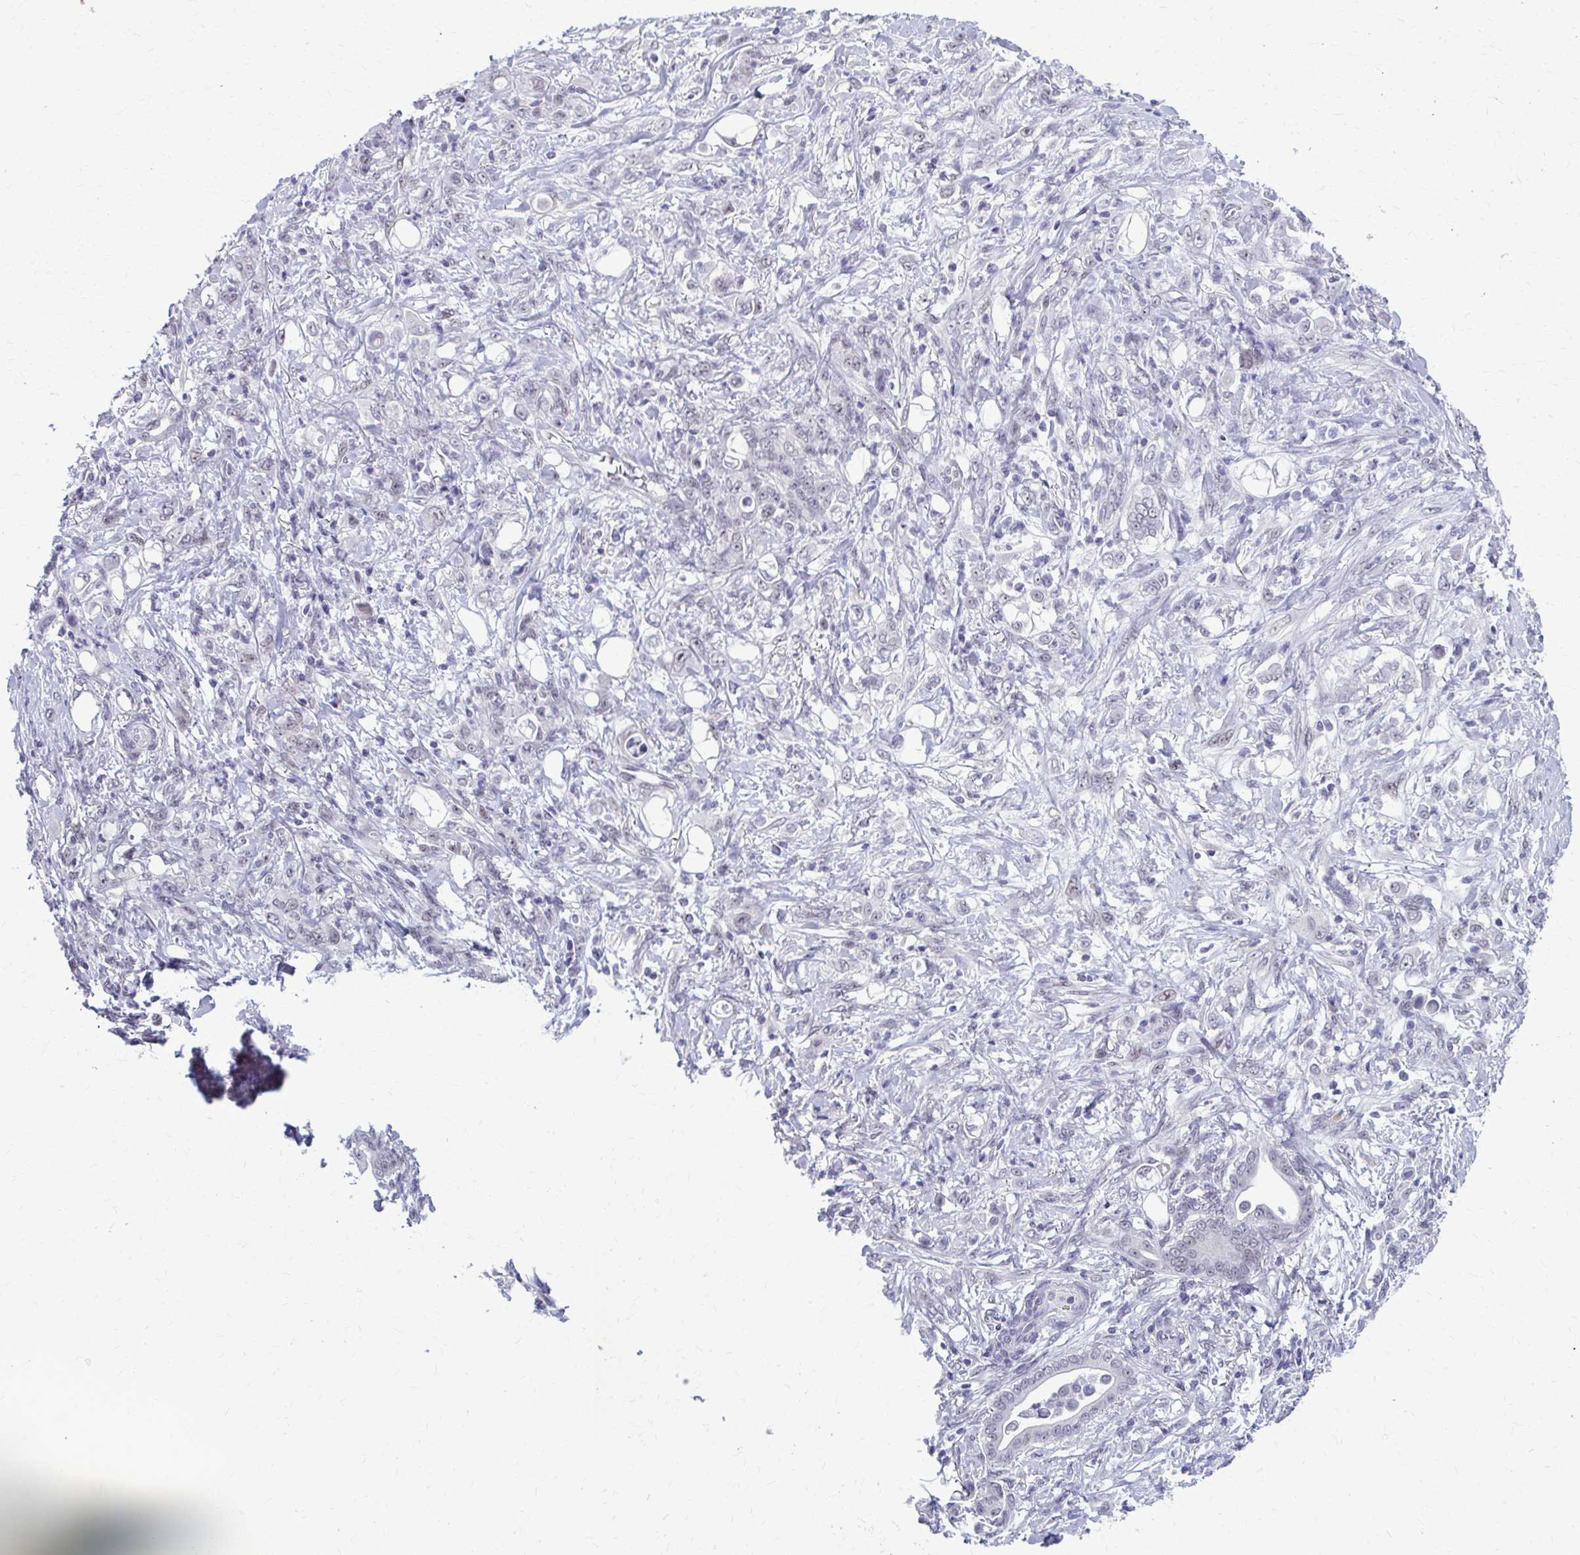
{"staining": {"intensity": "negative", "quantity": "none", "location": "none"}, "tissue": "stomach cancer", "cell_type": "Tumor cells", "image_type": "cancer", "snomed": [{"axis": "morphology", "description": "Adenocarcinoma, NOS"}, {"axis": "topography", "description": "Stomach"}], "caption": "IHC of human stomach adenocarcinoma demonstrates no expression in tumor cells.", "gene": "MAF1", "patient": {"sex": "female", "age": 79}}